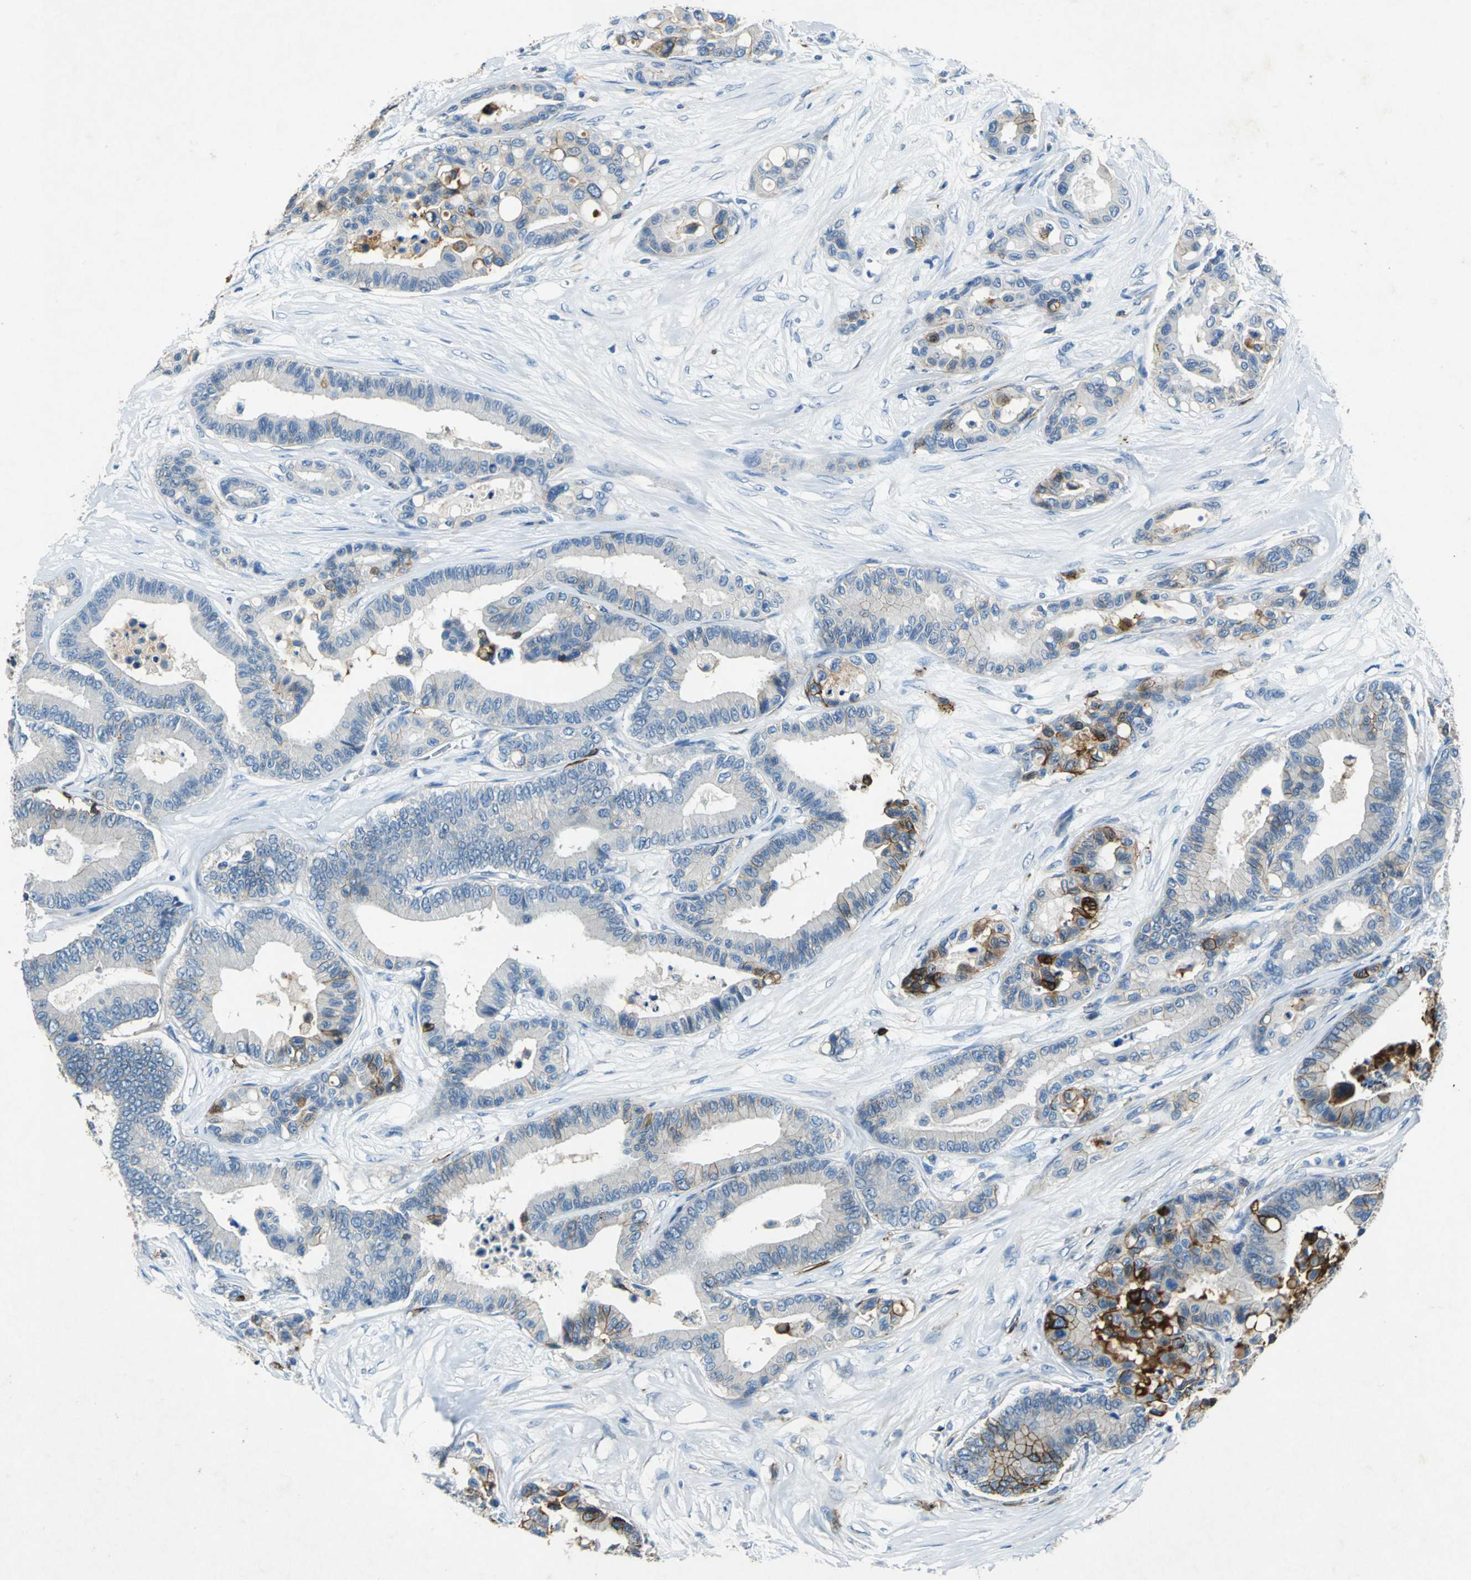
{"staining": {"intensity": "strong", "quantity": ">75%", "location": "cytoplasmic/membranous"}, "tissue": "colorectal cancer", "cell_type": "Tumor cells", "image_type": "cancer", "snomed": [{"axis": "morphology", "description": "Adenocarcinoma, NOS"}, {"axis": "topography", "description": "Colon"}], "caption": "About >75% of tumor cells in human adenocarcinoma (colorectal) show strong cytoplasmic/membranous protein staining as visualized by brown immunohistochemical staining.", "gene": "RPS13", "patient": {"sex": "male", "age": 82}}